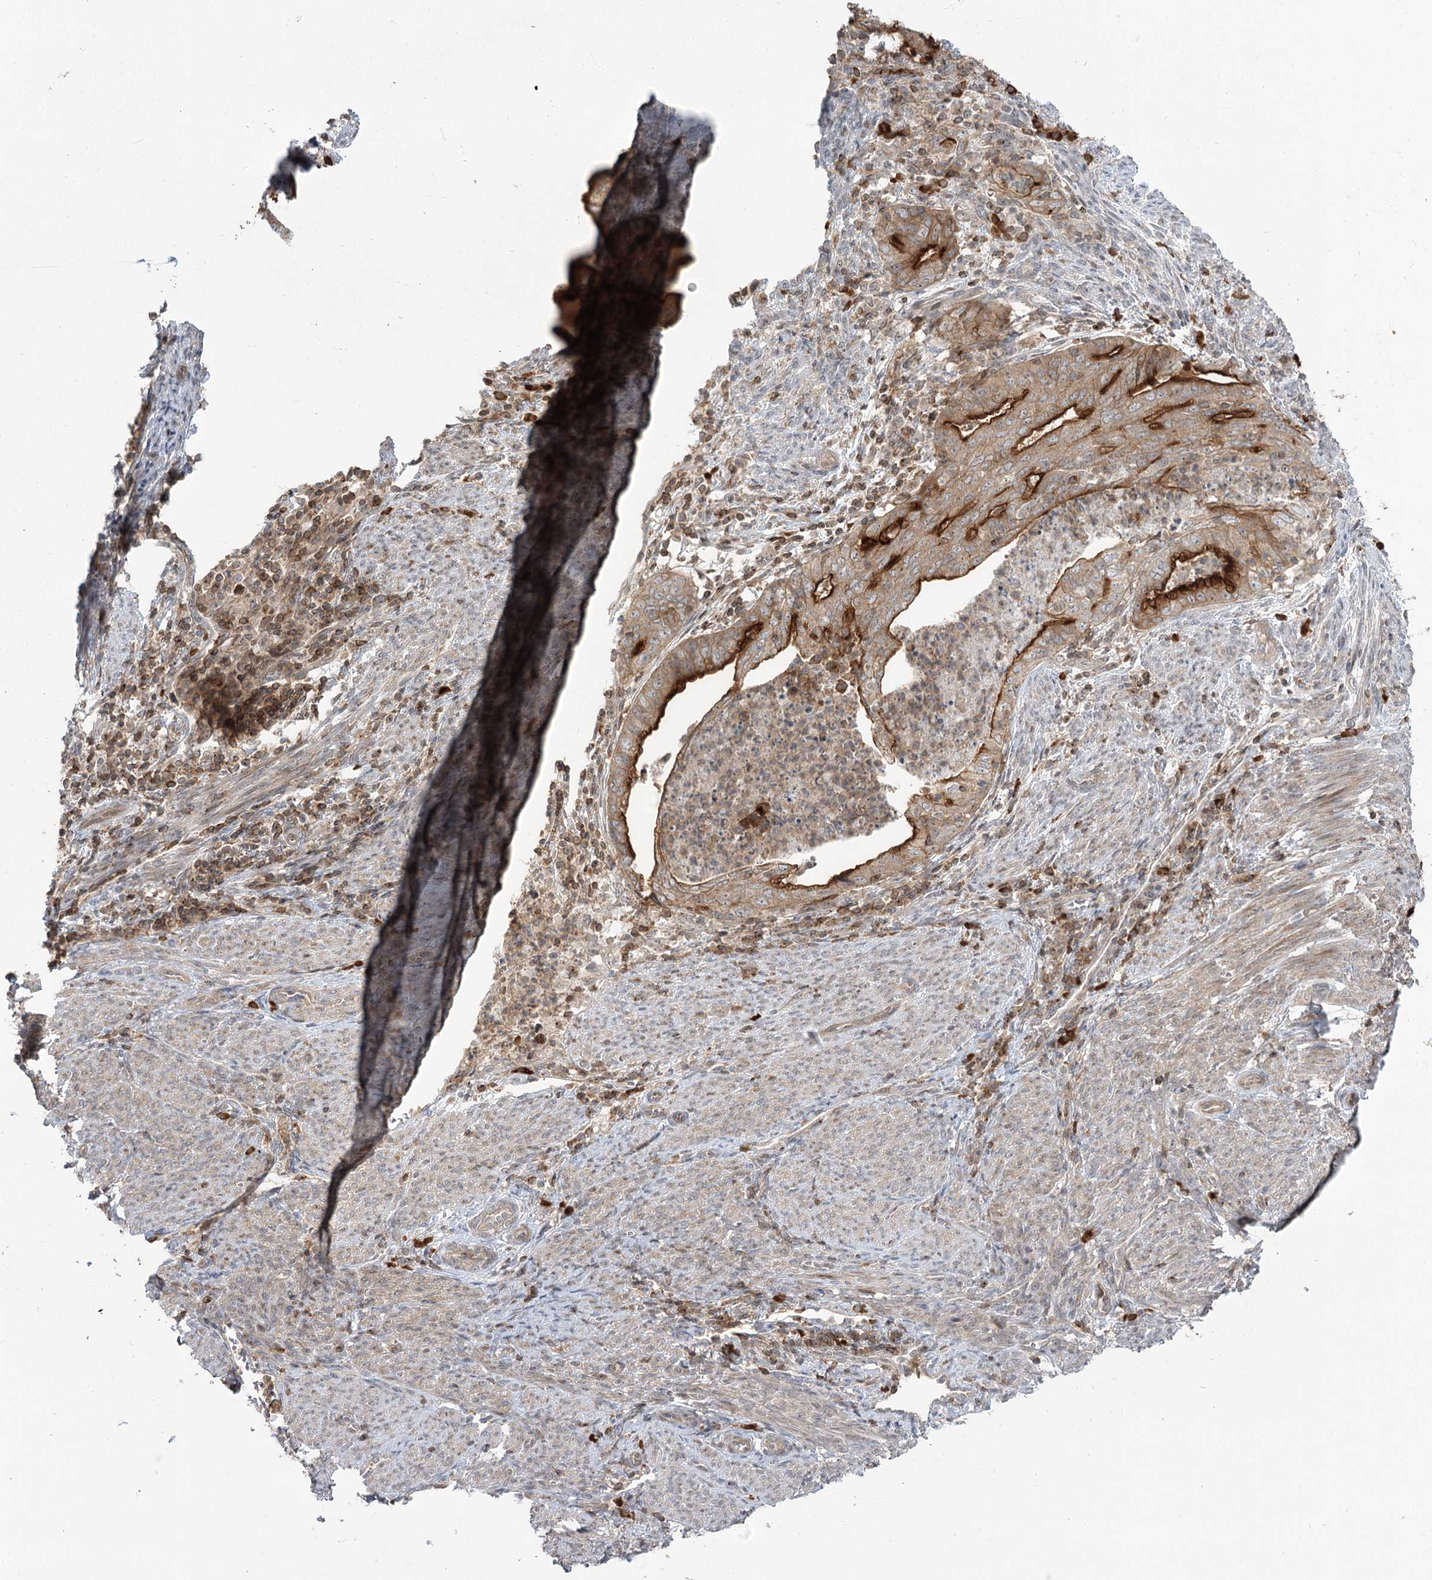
{"staining": {"intensity": "strong", "quantity": ">75%", "location": "cytoplasmic/membranous"}, "tissue": "endometrial cancer", "cell_type": "Tumor cells", "image_type": "cancer", "snomed": [{"axis": "morphology", "description": "Adenocarcinoma, NOS"}, {"axis": "topography", "description": "Endometrium"}], "caption": "About >75% of tumor cells in human adenocarcinoma (endometrial) display strong cytoplasmic/membranous protein positivity as visualized by brown immunohistochemical staining.", "gene": "SYTL1", "patient": {"sex": "female", "age": 79}}